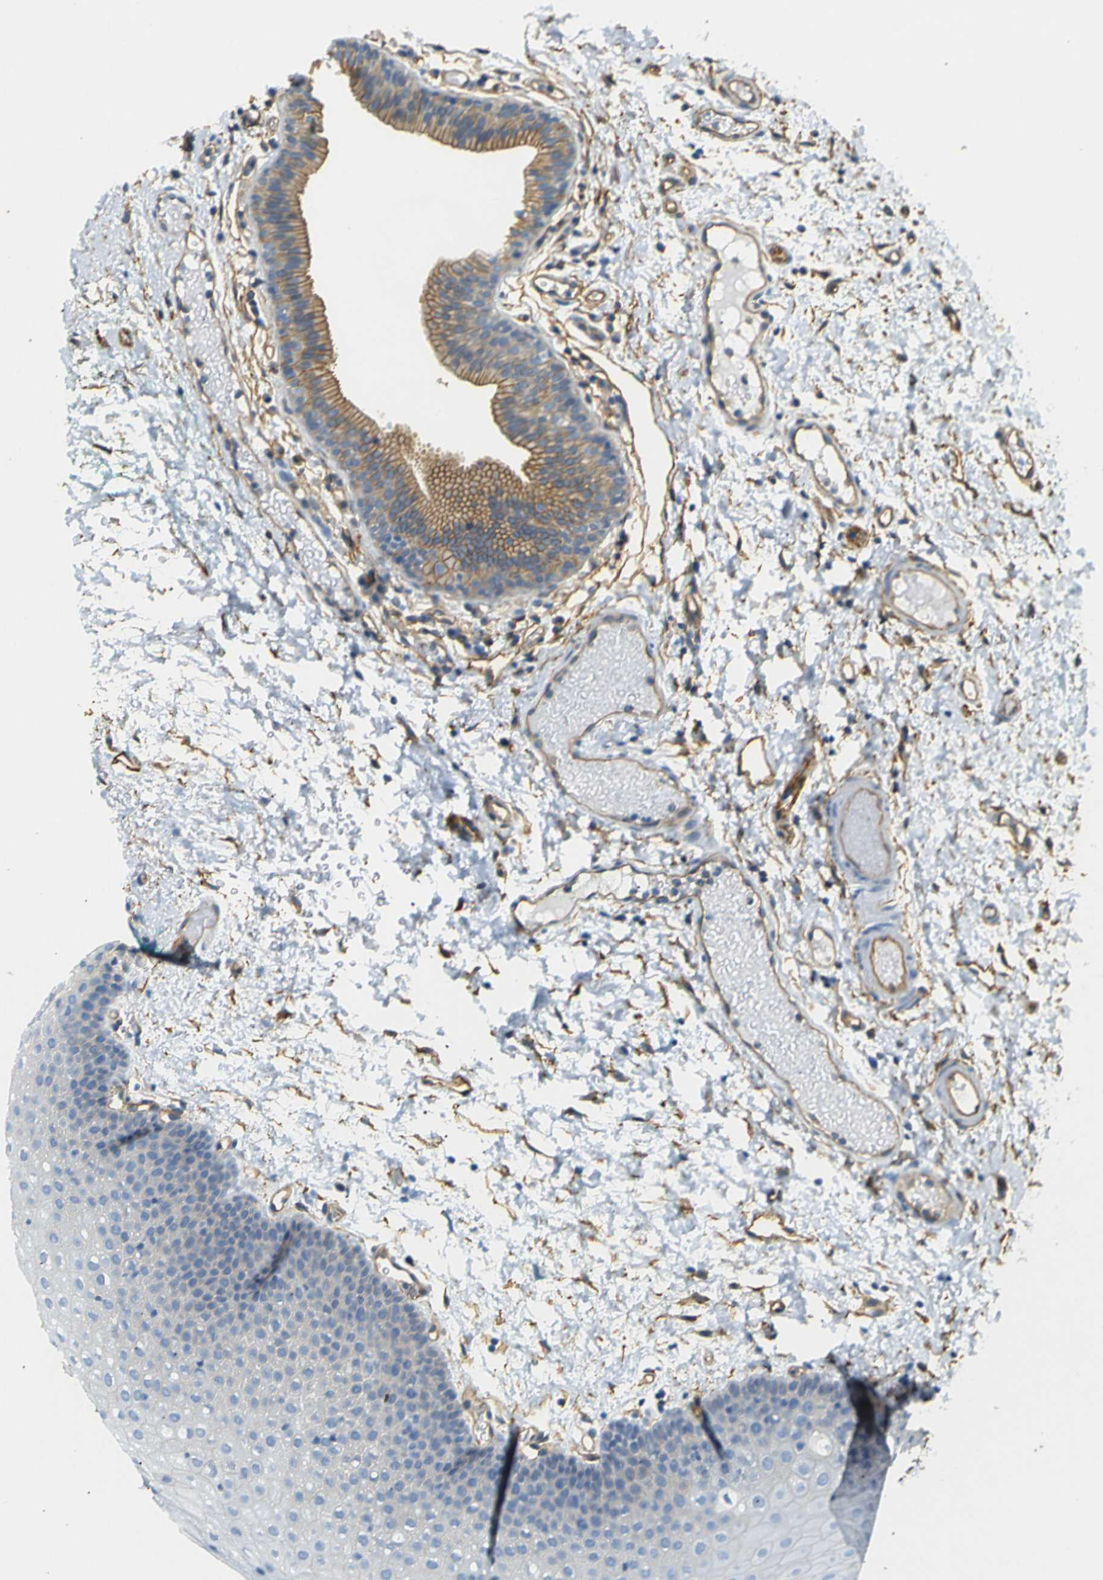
{"staining": {"intensity": "negative", "quantity": "none", "location": "none"}, "tissue": "oral mucosa", "cell_type": "Squamous epithelial cells", "image_type": "normal", "snomed": [{"axis": "morphology", "description": "Normal tissue, NOS"}, {"axis": "morphology", "description": "Squamous cell carcinoma, NOS"}, {"axis": "topography", "description": "Oral tissue"}, {"axis": "topography", "description": "Salivary gland"}, {"axis": "topography", "description": "Head-Neck"}], "caption": "Human oral mucosa stained for a protein using immunohistochemistry exhibits no expression in squamous epithelial cells.", "gene": "SPTBN1", "patient": {"sex": "female", "age": 62}}